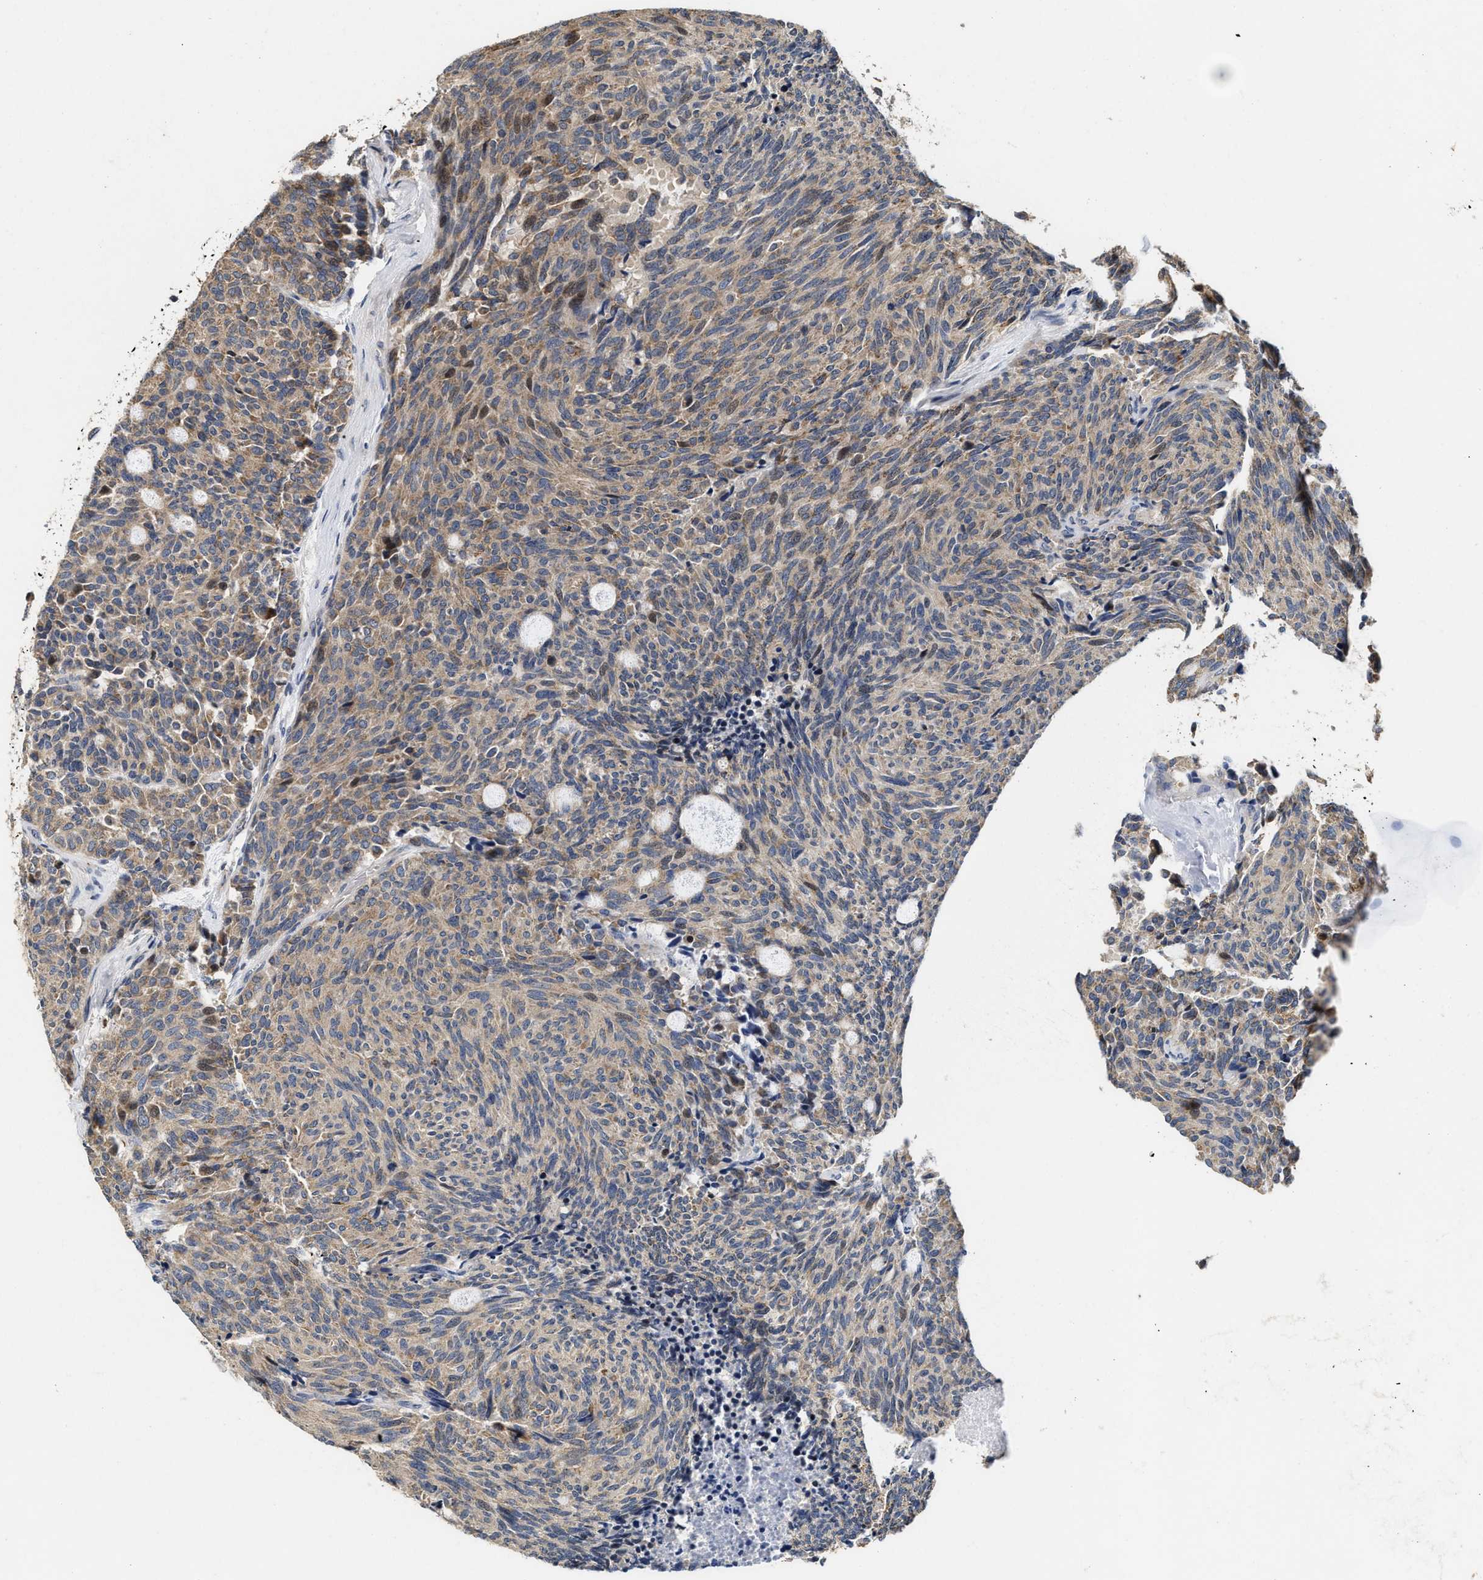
{"staining": {"intensity": "moderate", "quantity": ">75%", "location": "cytoplasmic/membranous"}, "tissue": "carcinoid", "cell_type": "Tumor cells", "image_type": "cancer", "snomed": [{"axis": "morphology", "description": "Carcinoid, malignant, NOS"}, {"axis": "topography", "description": "Pancreas"}], "caption": "Immunohistochemical staining of carcinoid shows medium levels of moderate cytoplasmic/membranous expression in approximately >75% of tumor cells.", "gene": "SCYL2", "patient": {"sex": "female", "age": 54}}